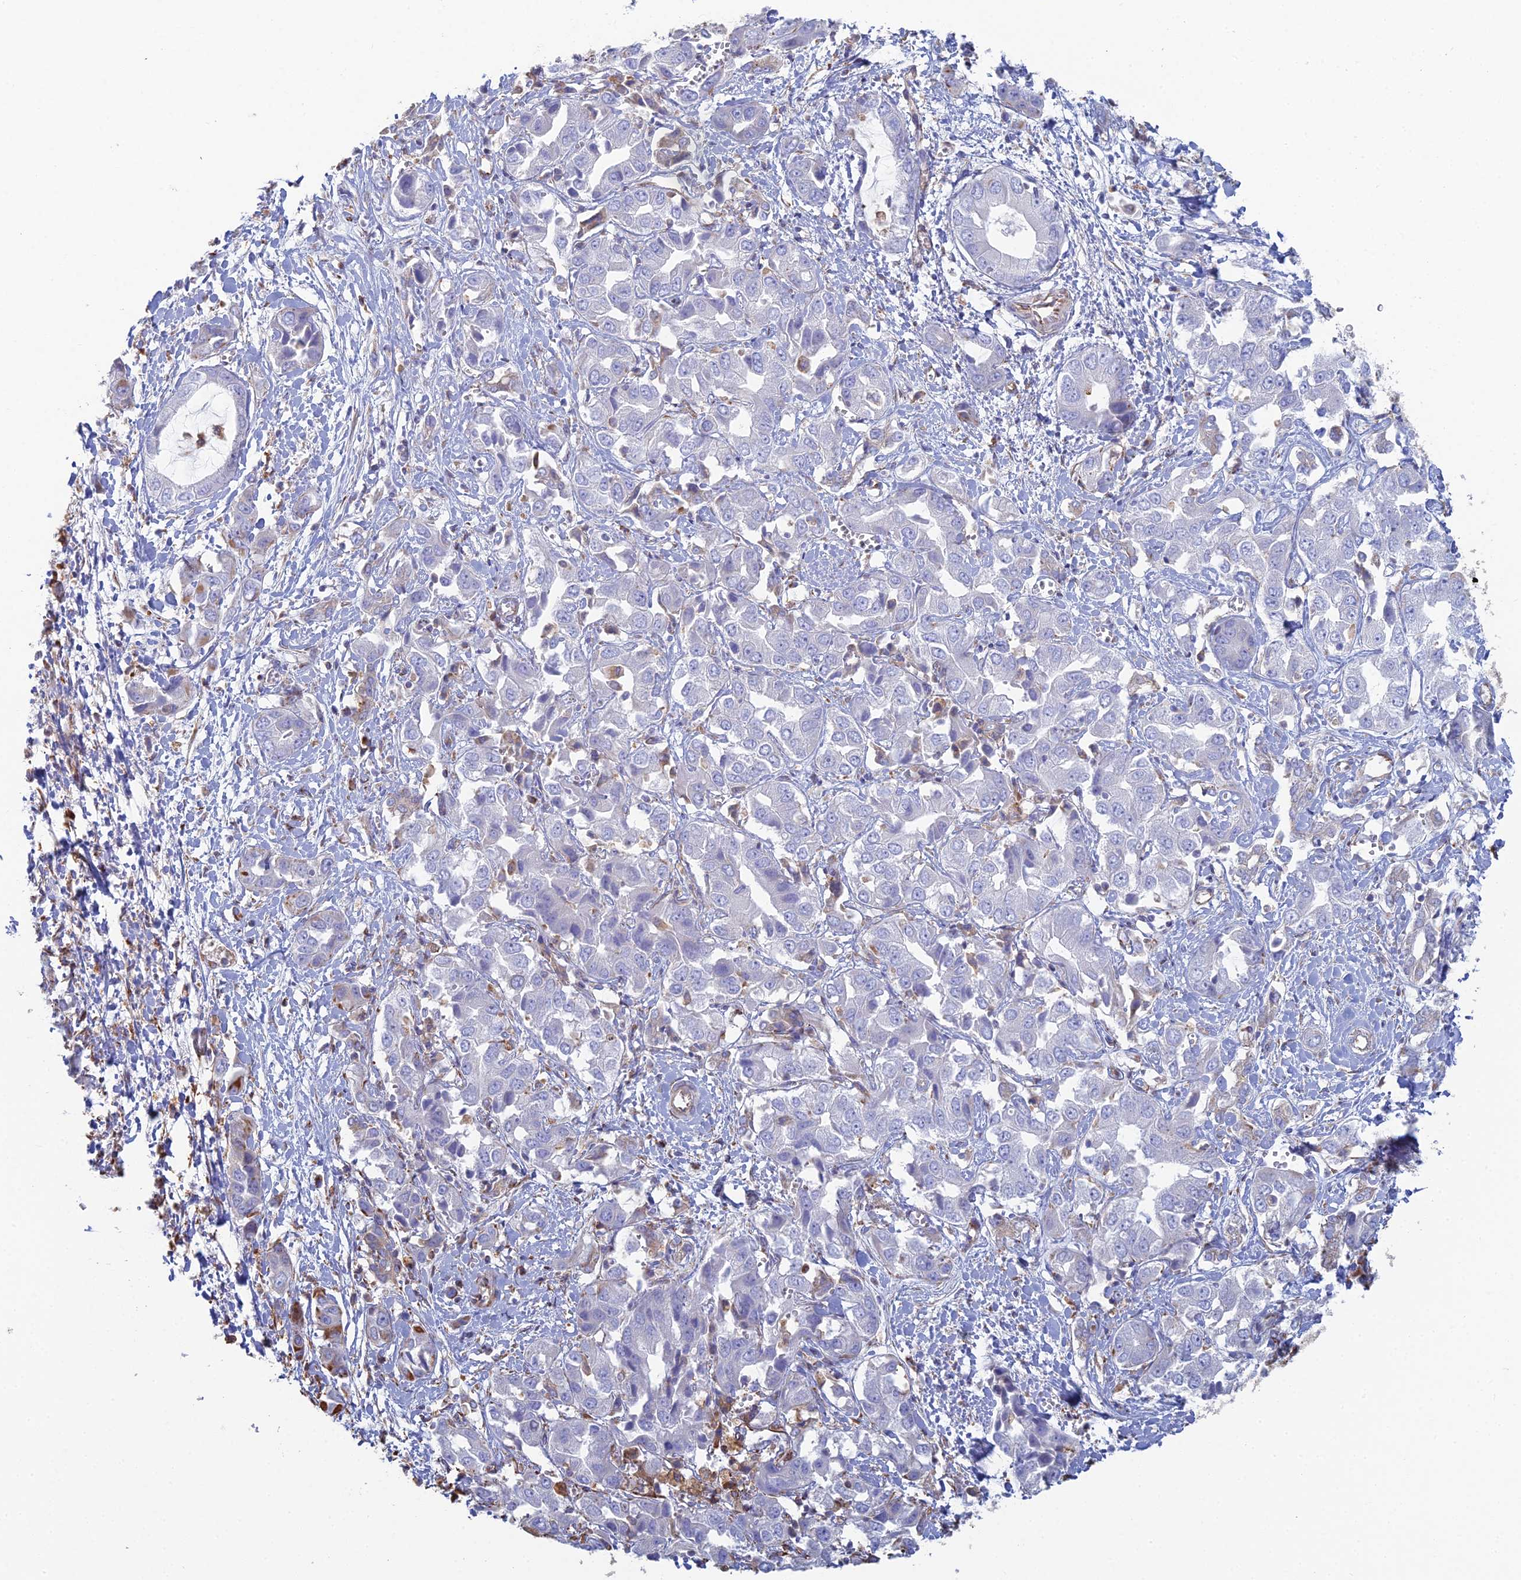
{"staining": {"intensity": "negative", "quantity": "none", "location": "none"}, "tissue": "liver cancer", "cell_type": "Tumor cells", "image_type": "cancer", "snomed": [{"axis": "morphology", "description": "Cholangiocarcinoma"}, {"axis": "topography", "description": "Liver"}], "caption": "DAB (3,3'-diaminobenzidine) immunohistochemical staining of human liver cholangiocarcinoma shows no significant staining in tumor cells. (Brightfield microscopy of DAB (3,3'-diaminobenzidine) immunohistochemistry (IHC) at high magnification).", "gene": "CLVS2", "patient": {"sex": "female", "age": 52}}